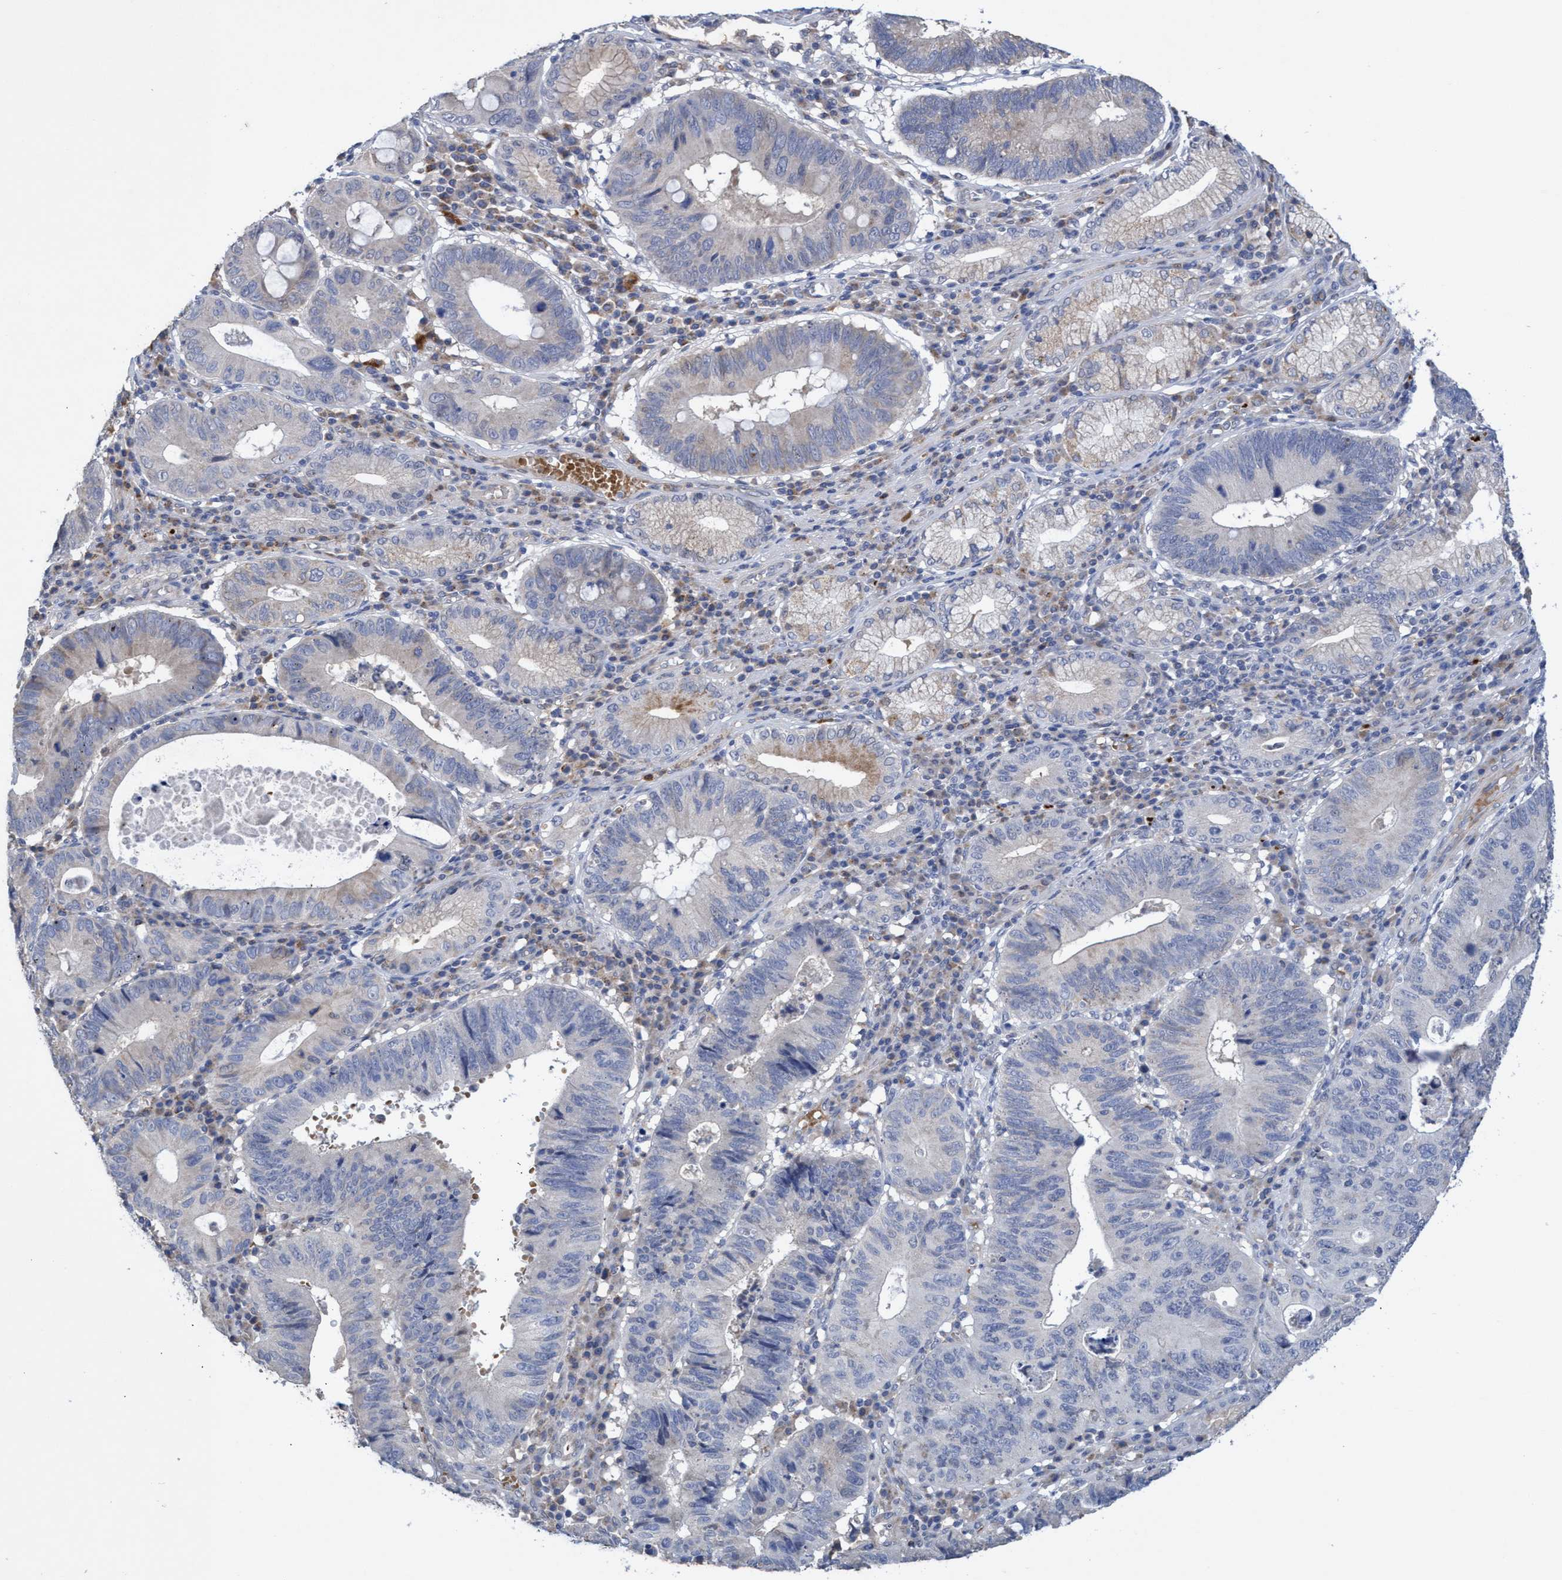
{"staining": {"intensity": "weak", "quantity": "<25%", "location": "cytoplasmic/membranous"}, "tissue": "stomach cancer", "cell_type": "Tumor cells", "image_type": "cancer", "snomed": [{"axis": "morphology", "description": "Adenocarcinoma, NOS"}, {"axis": "topography", "description": "Stomach"}], "caption": "An immunohistochemistry photomicrograph of adenocarcinoma (stomach) is shown. There is no staining in tumor cells of adenocarcinoma (stomach).", "gene": "SEMA4D", "patient": {"sex": "male", "age": 59}}